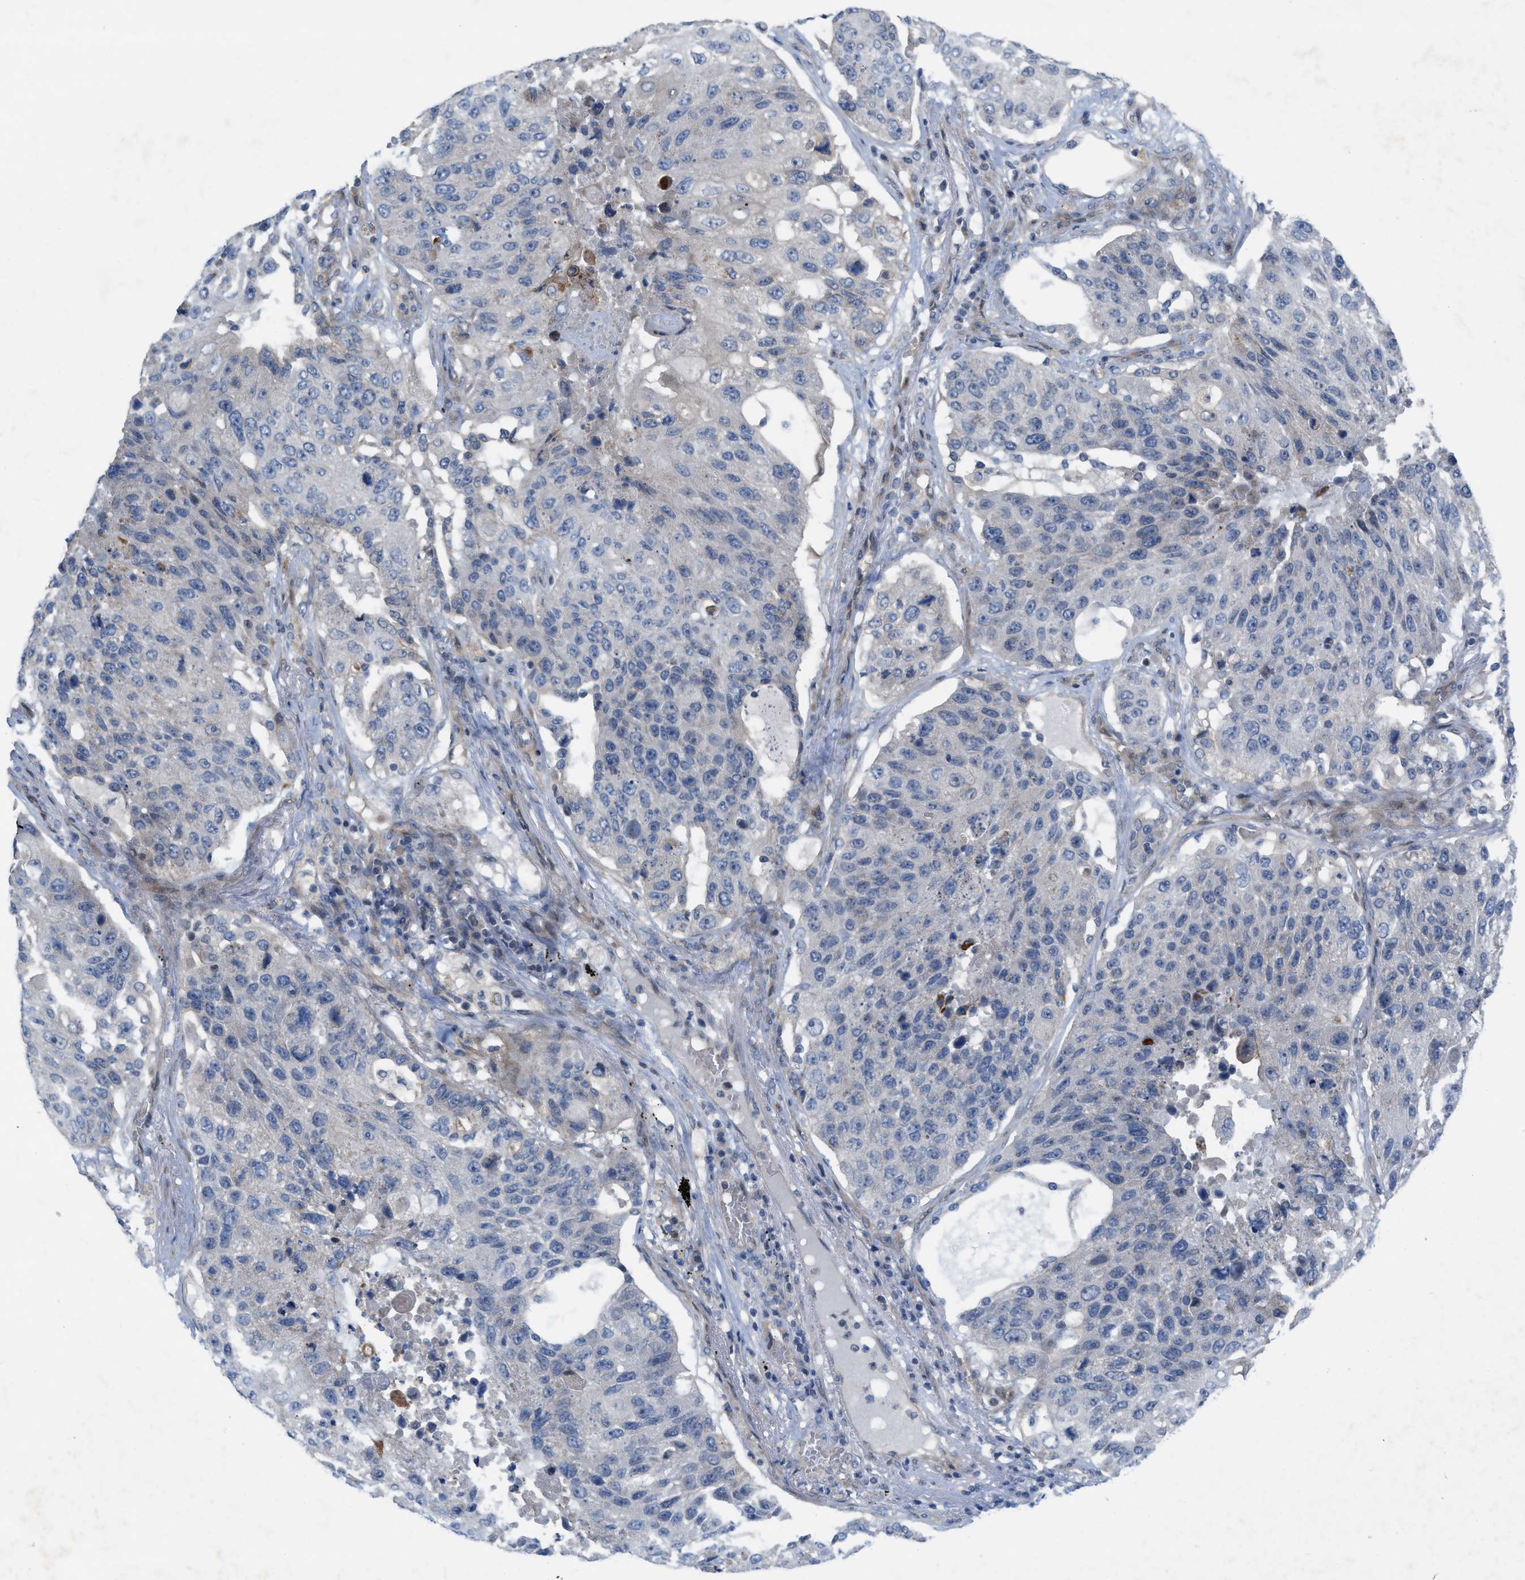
{"staining": {"intensity": "negative", "quantity": "none", "location": "none"}, "tissue": "lung cancer", "cell_type": "Tumor cells", "image_type": "cancer", "snomed": [{"axis": "morphology", "description": "Squamous cell carcinoma, NOS"}, {"axis": "topography", "description": "Lung"}], "caption": "Tumor cells are negative for brown protein staining in lung cancer.", "gene": "NDEL1", "patient": {"sex": "male", "age": 61}}